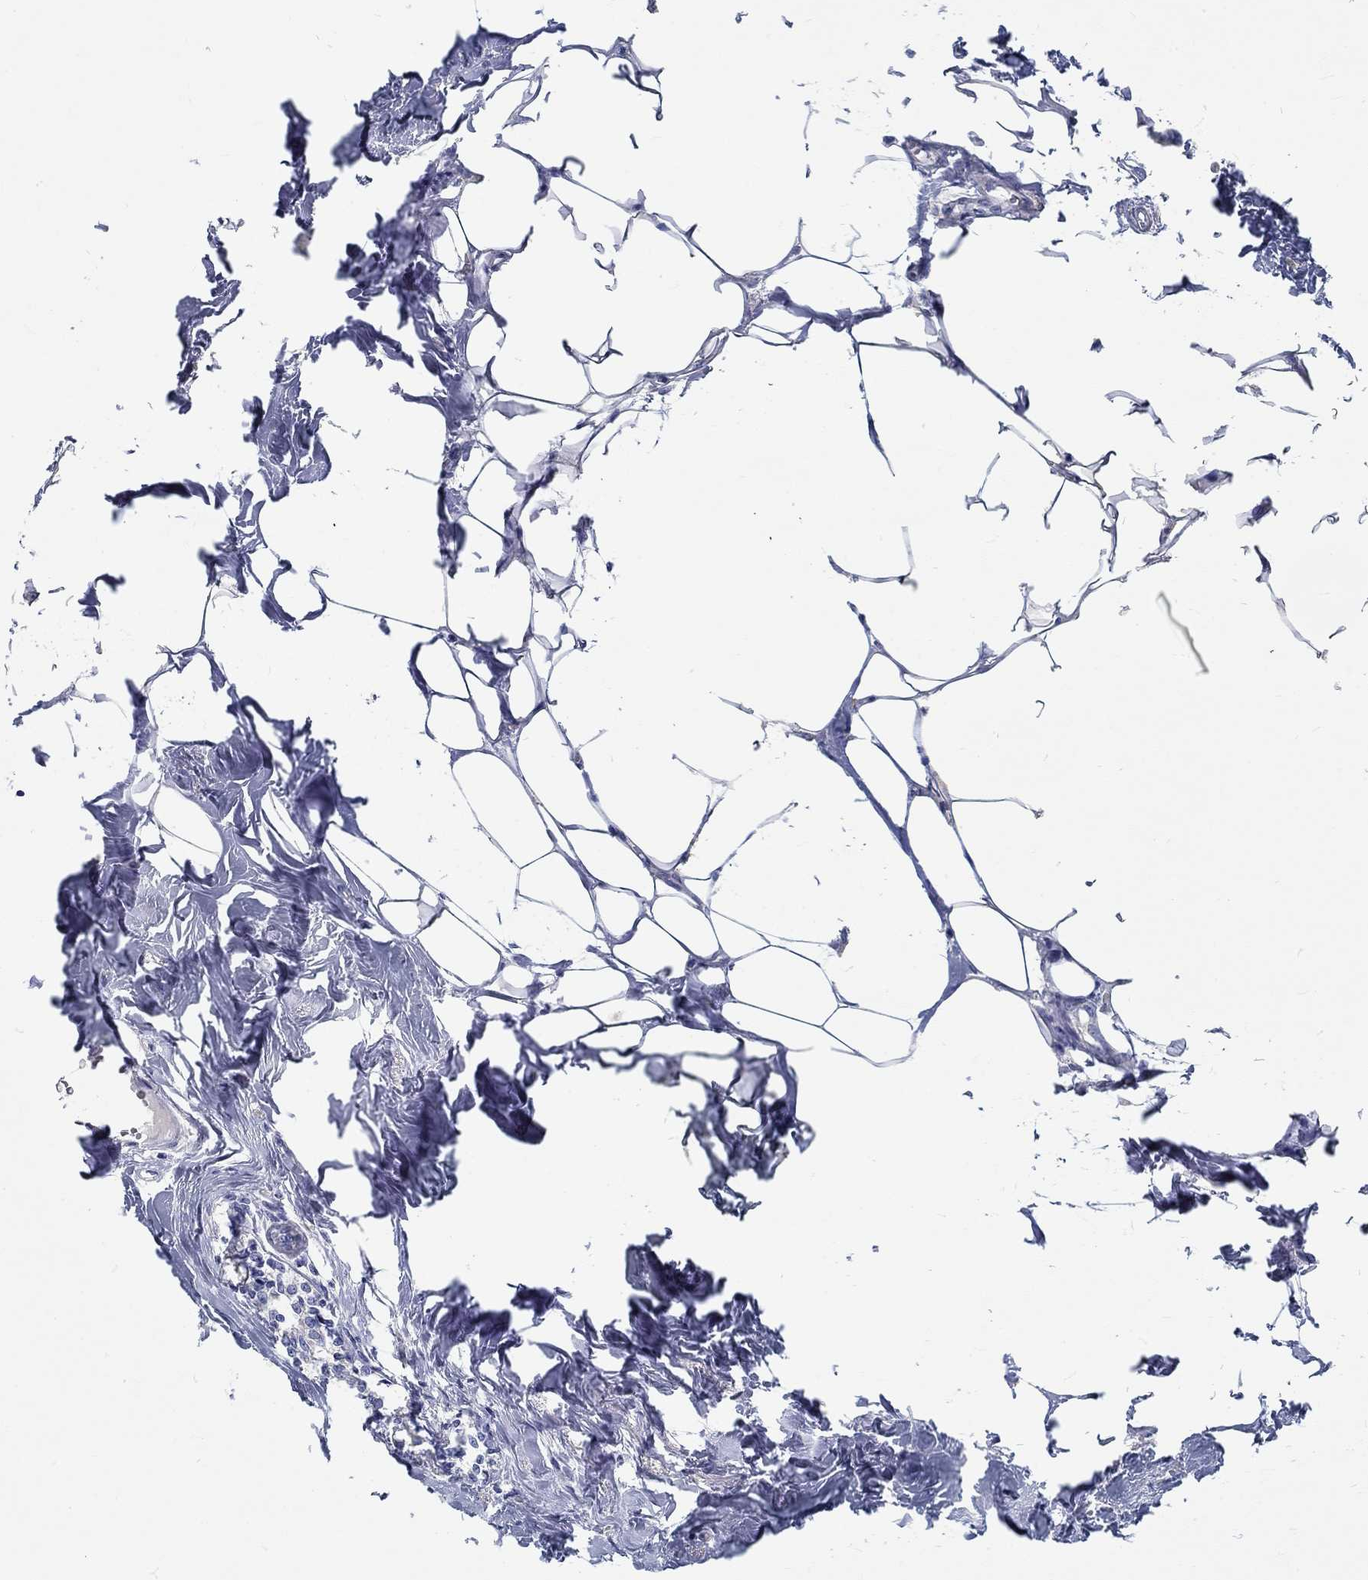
{"staining": {"intensity": "negative", "quantity": "none", "location": "none"}, "tissue": "breast cancer", "cell_type": "Tumor cells", "image_type": "cancer", "snomed": [{"axis": "morphology", "description": "Duct carcinoma"}, {"axis": "topography", "description": "Breast"}], "caption": "Intraductal carcinoma (breast) was stained to show a protein in brown. There is no significant positivity in tumor cells. The staining is performed using DAB (3,3'-diaminobenzidine) brown chromogen with nuclei counter-stained in using hematoxylin.", "gene": "MYBPC1", "patient": {"sex": "female", "age": 83}}